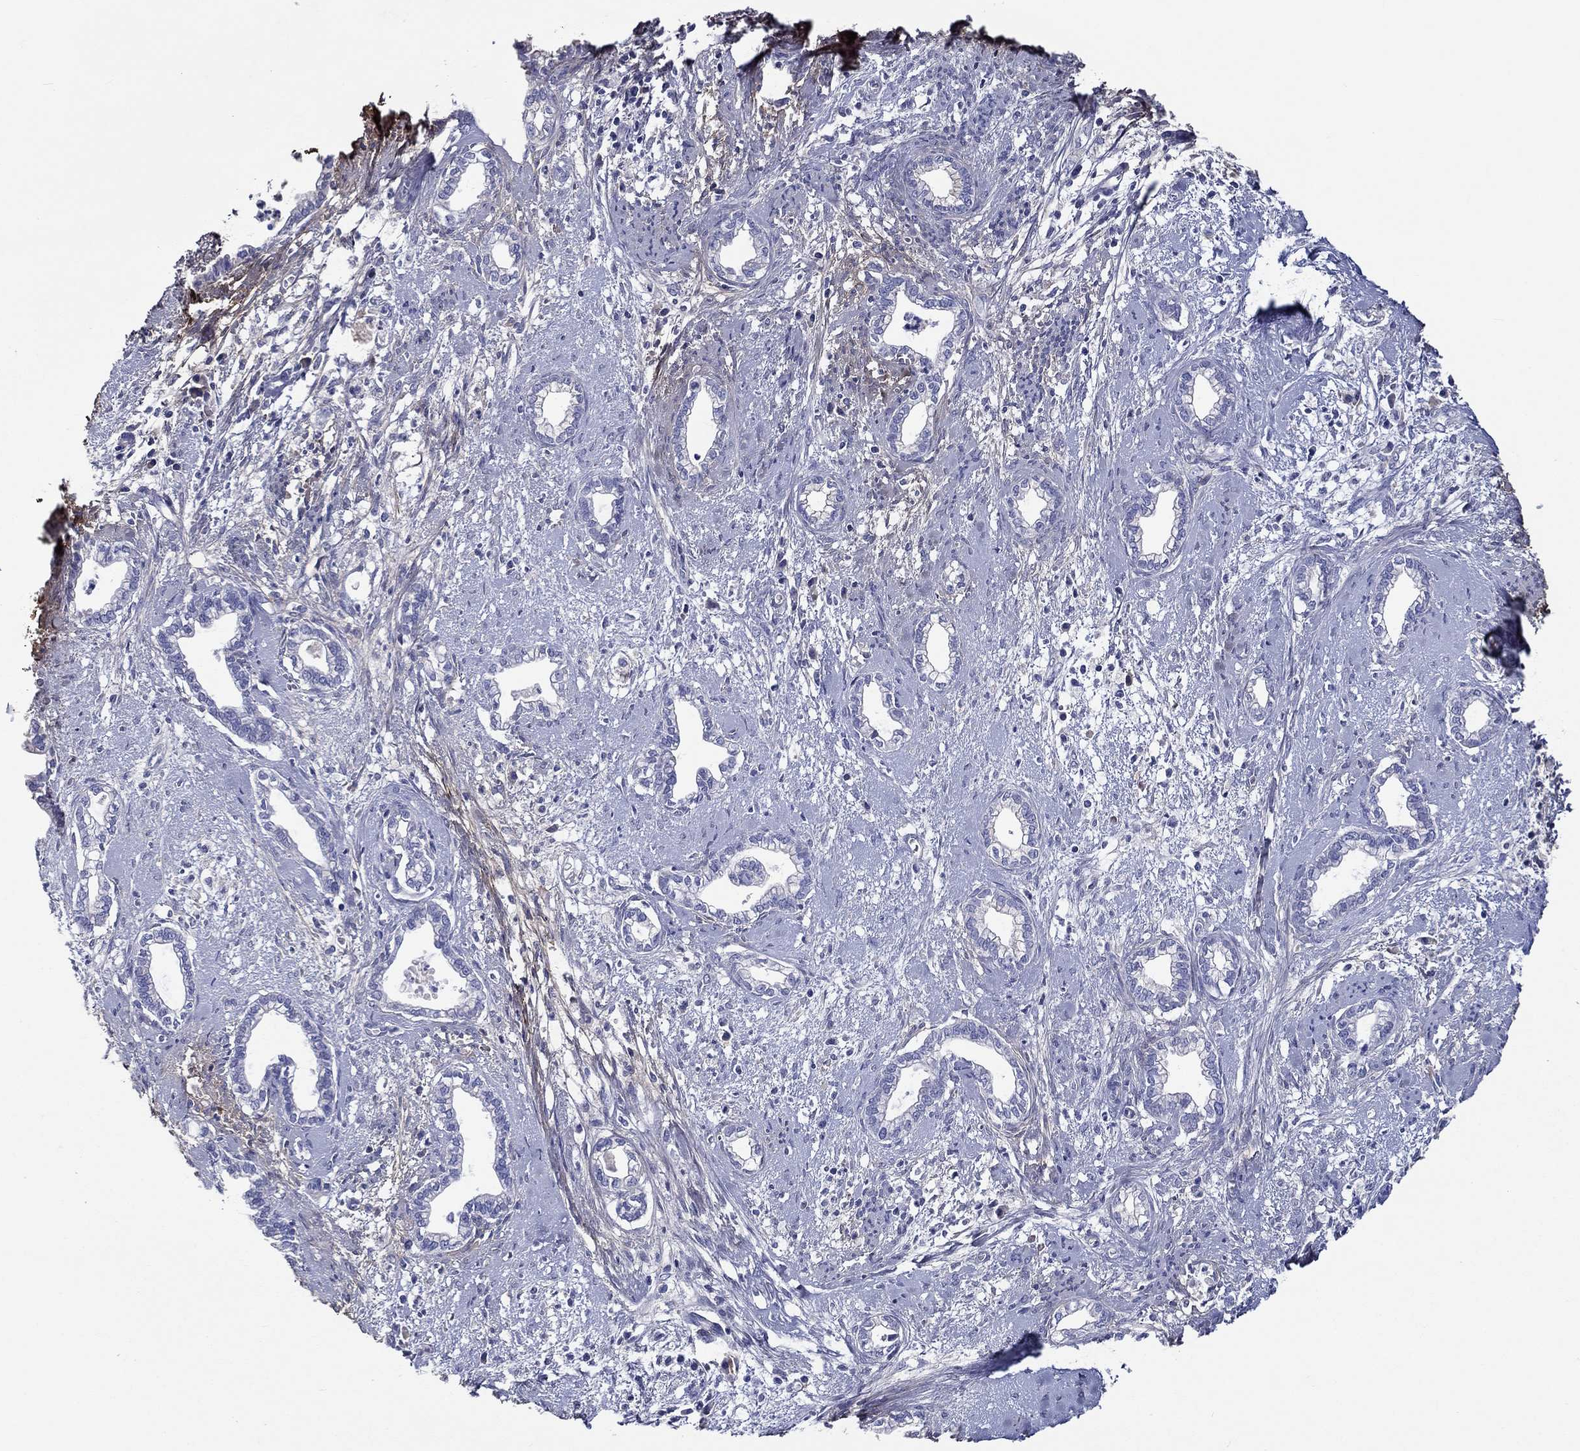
{"staining": {"intensity": "negative", "quantity": "none", "location": "none"}, "tissue": "cervical cancer", "cell_type": "Tumor cells", "image_type": "cancer", "snomed": [{"axis": "morphology", "description": "Adenocarcinoma, NOS"}, {"axis": "topography", "description": "Cervix"}], "caption": "There is no significant positivity in tumor cells of cervical cancer. The staining was performed using DAB to visualize the protein expression in brown, while the nuclei were stained in blue with hematoxylin (Magnification: 20x).", "gene": "TGFBI", "patient": {"sex": "female", "age": 62}}